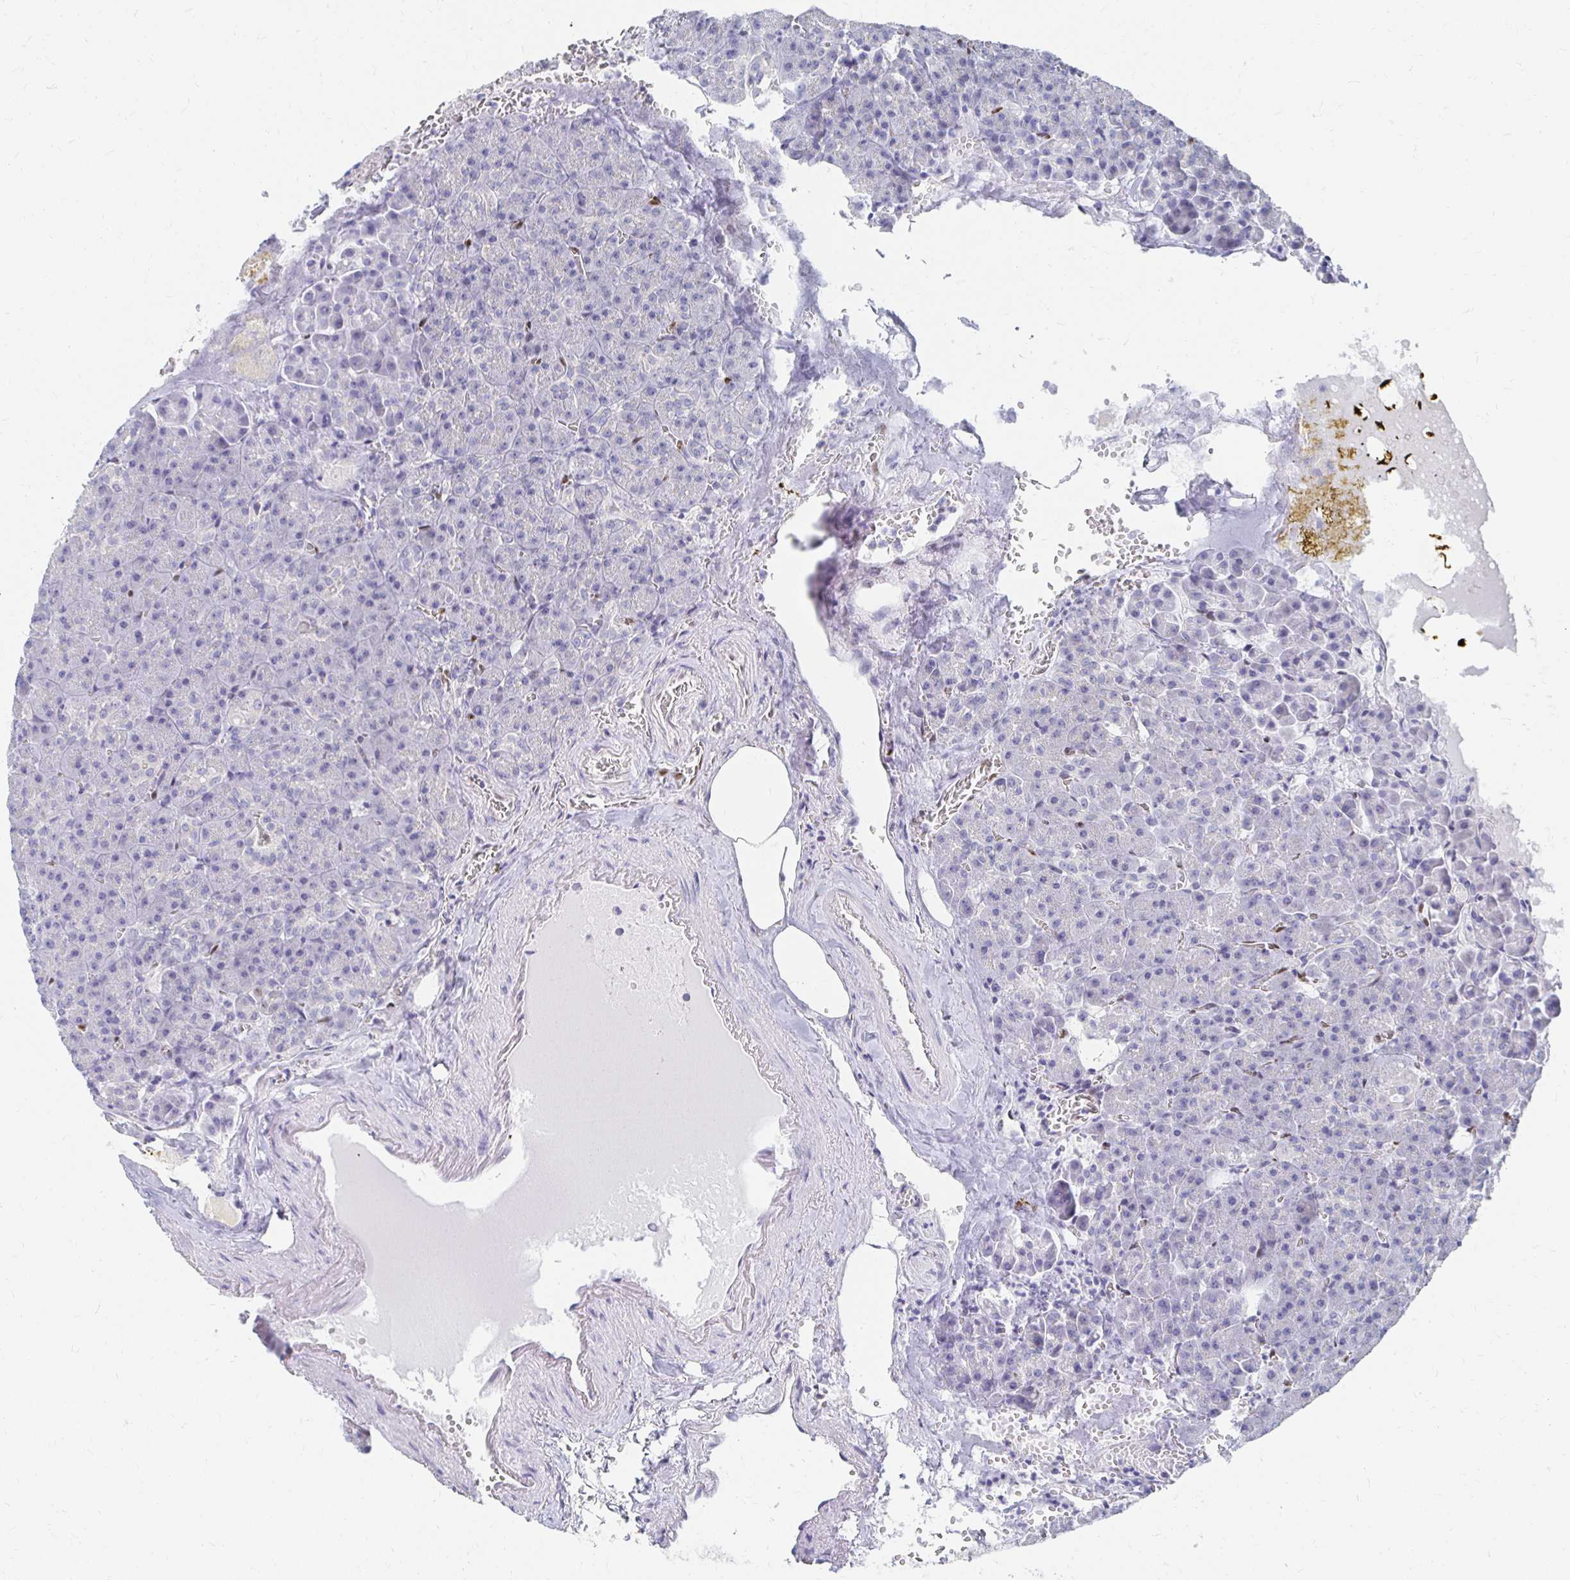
{"staining": {"intensity": "negative", "quantity": "none", "location": "none"}, "tissue": "pancreas", "cell_type": "Exocrine glandular cells", "image_type": "normal", "snomed": [{"axis": "morphology", "description": "Normal tissue, NOS"}, {"axis": "topography", "description": "Pancreas"}], "caption": "Human pancreas stained for a protein using immunohistochemistry displays no positivity in exocrine glandular cells.", "gene": "CLIC3", "patient": {"sex": "female", "age": 74}}